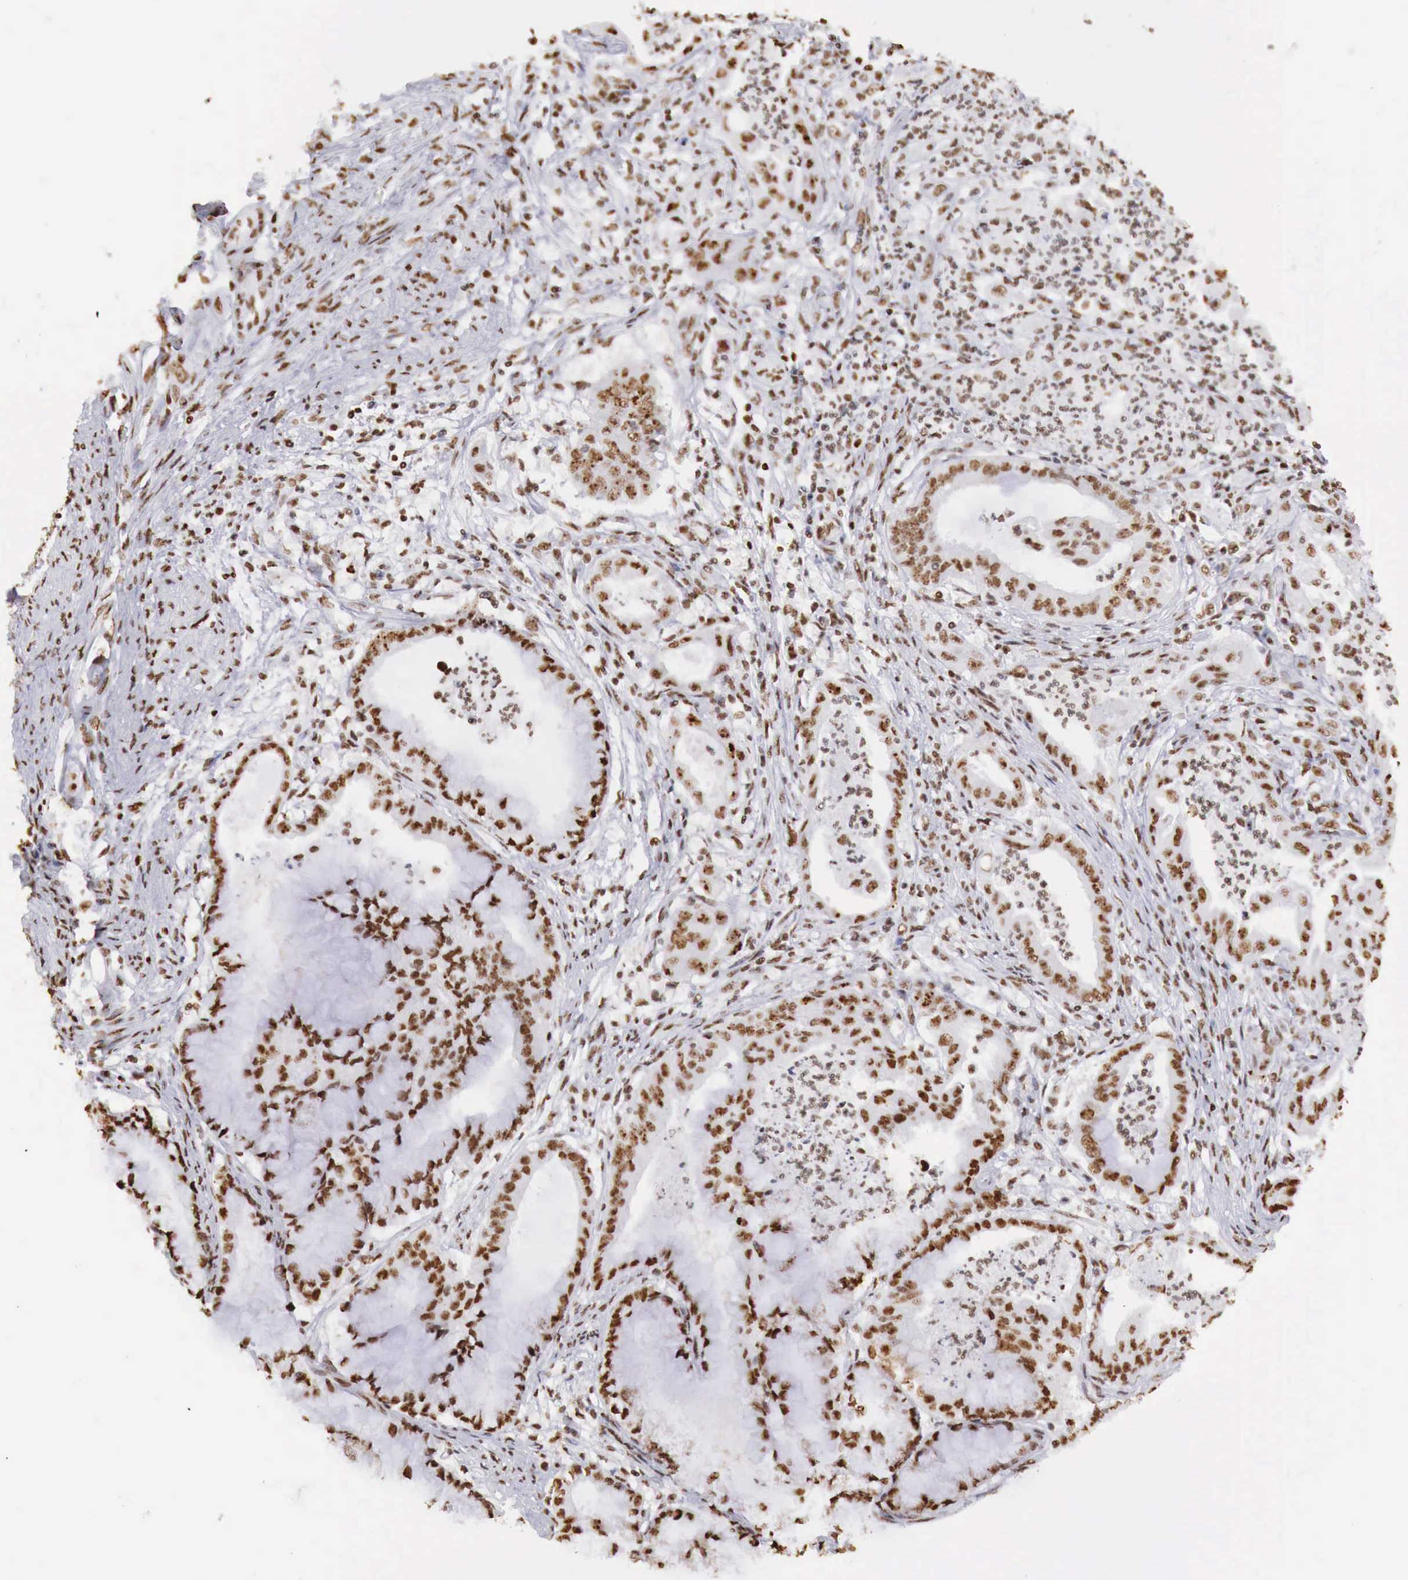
{"staining": {"intensity": "strong", "quantity": ">75%", "location": "nuclear"}, "tissue": "endometrial cancer", "cell_type": "Tumor cells", "image_type": "cancer", "snomed": [{"axis": "morphology", "description": "Adenocarcinoma, NOS"}, {"axis": "topography", "description": "Endometrium"}], "caption": "Immunohistochemistry photomicrograph of human endometrial cancer stained for a protein (brown), which reveals high levels of strong nuclear positivity in about >75% of tumor cells.", "gene": "DKC1", "patient": {"sex": "female", "age": 63}}